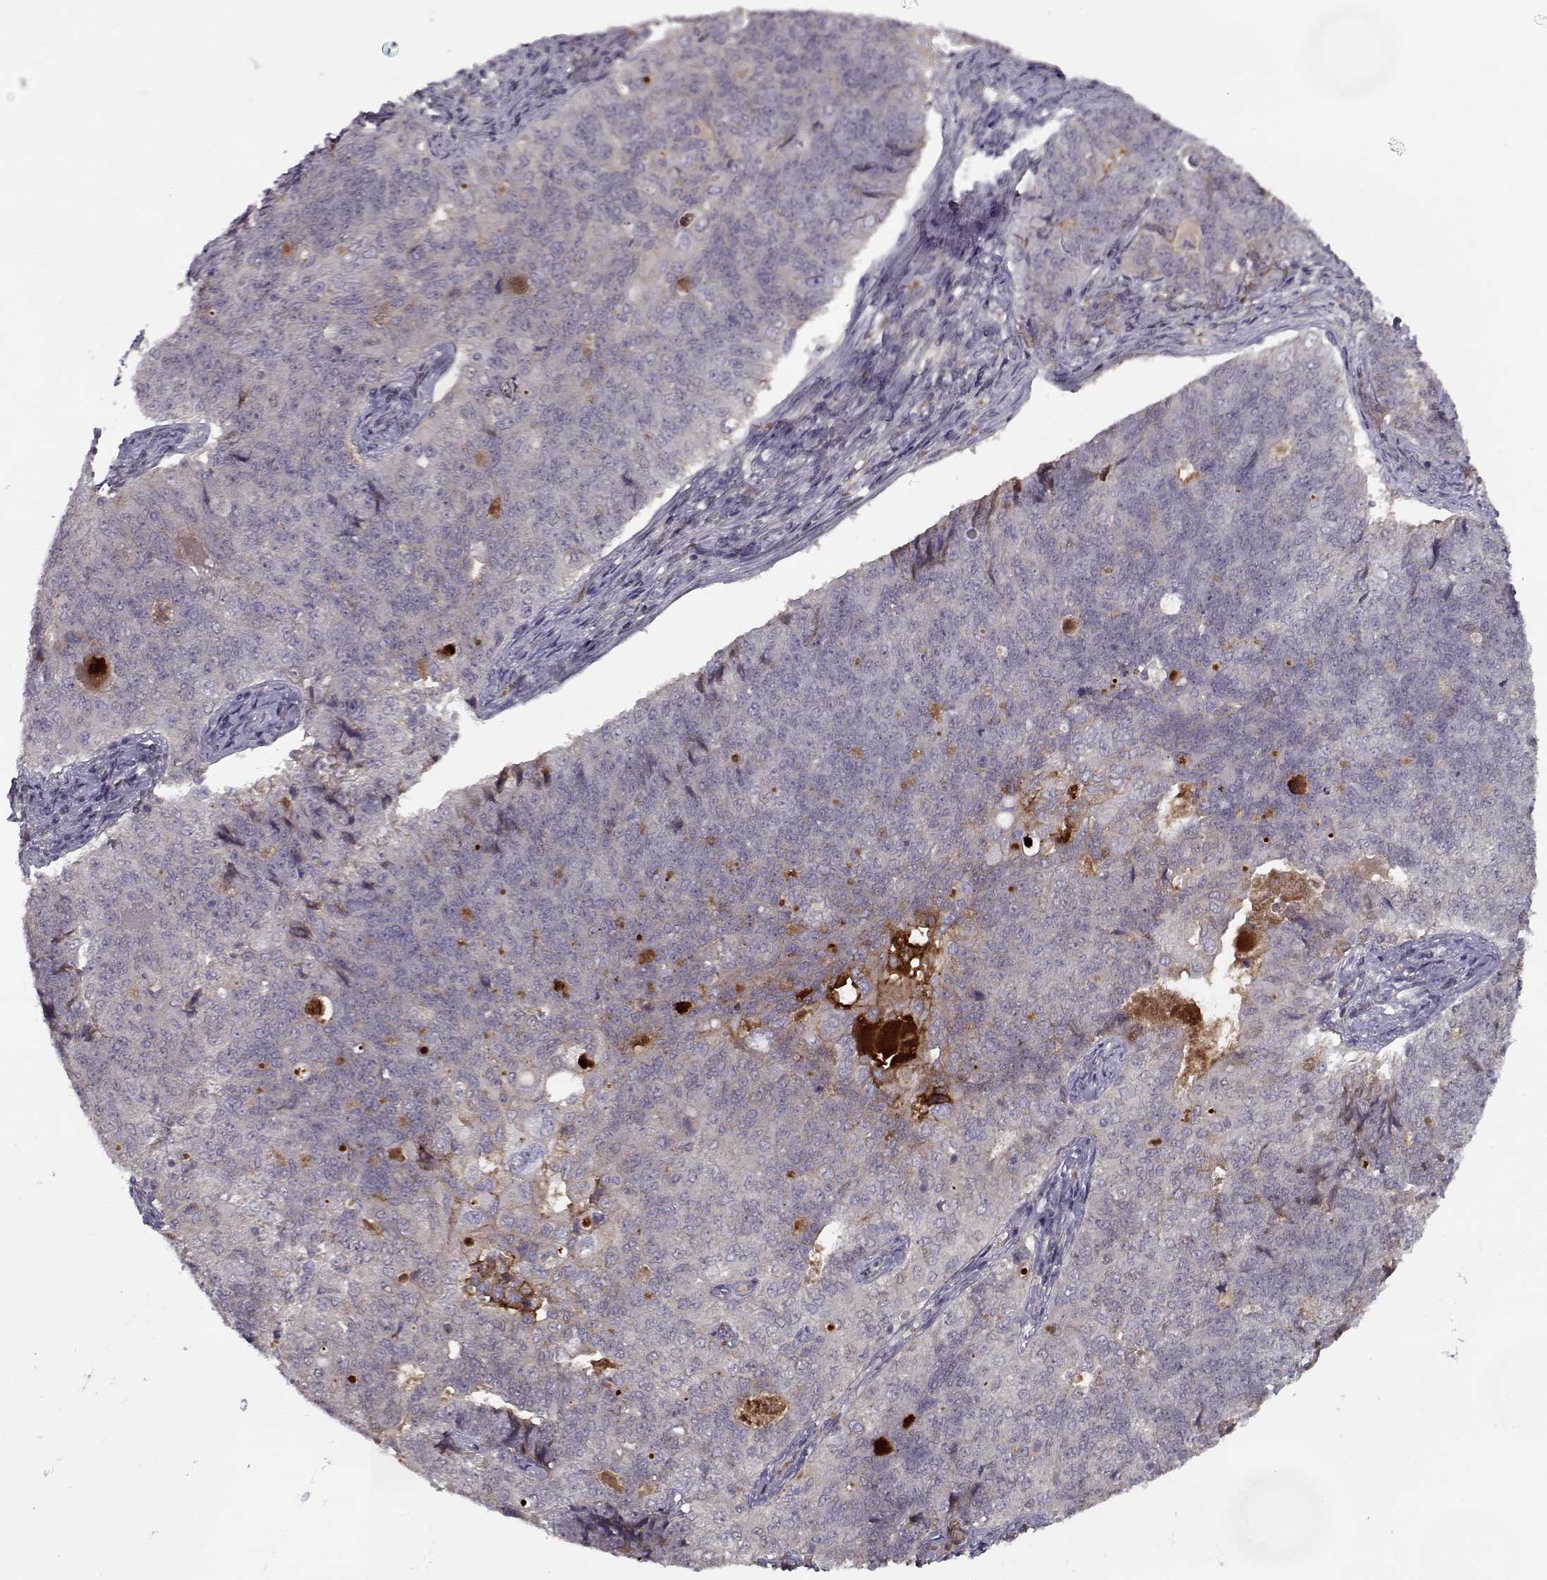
{"staining": {"intensity": "negative", "quantity": "none", "location": "none"}, "tissue": "endometrial cancer", "cell_type": "Tumor cells", "image_type": "cancer", "snomed": [{"axis": "morphology", "description": "Adenocarcinoma, NOS"}, {"axis": "topography", "description": "Endometrium"}], "caption": "Histopathology image shows no protein positivity in tumor cells of adenocarcinoma (endometrial) tissue.", "gene": "AFM", "patient": {"sex": "female", "age": 43}}